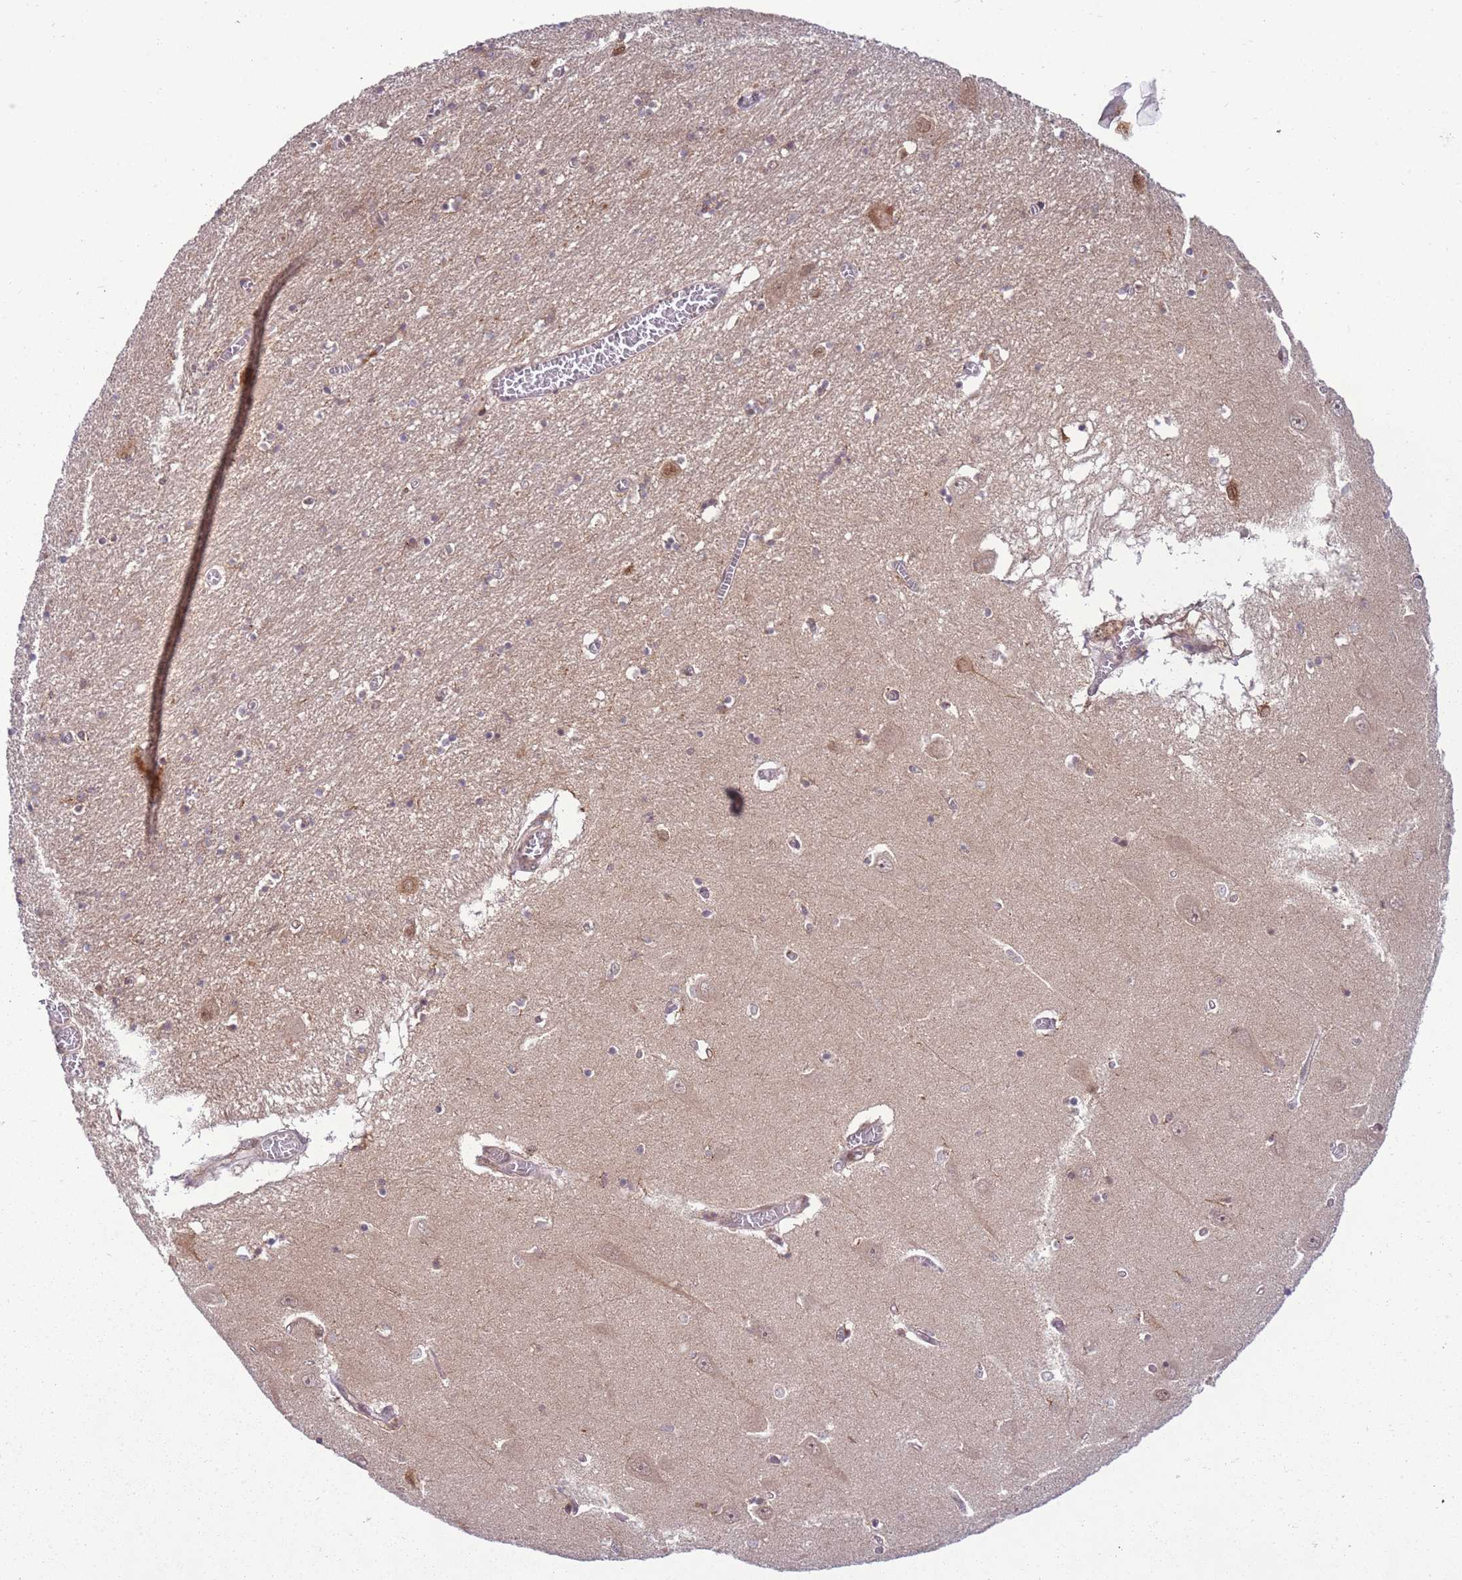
{"staining": {"intensity": "moderate", "quantity": "<25%", "location": "cytoplasmic/membranous,nuclear"}, "tissue": "hippocampus", "cell_type": "Glial cells", "image_type": "normal", "snomed": [{"axis": "morphology", "description": "Normal tissue, NOS"}, {"axis": "topography", "description": "Hippocampus"}], "caption": "The immunohistochemical stain labels moderate cytoplasmic/membranous,nuclear positivity in glial cells of unremarkable hippocampus.", "gene": "CEP170", "patient": {"sex": "male", "age": 70}}